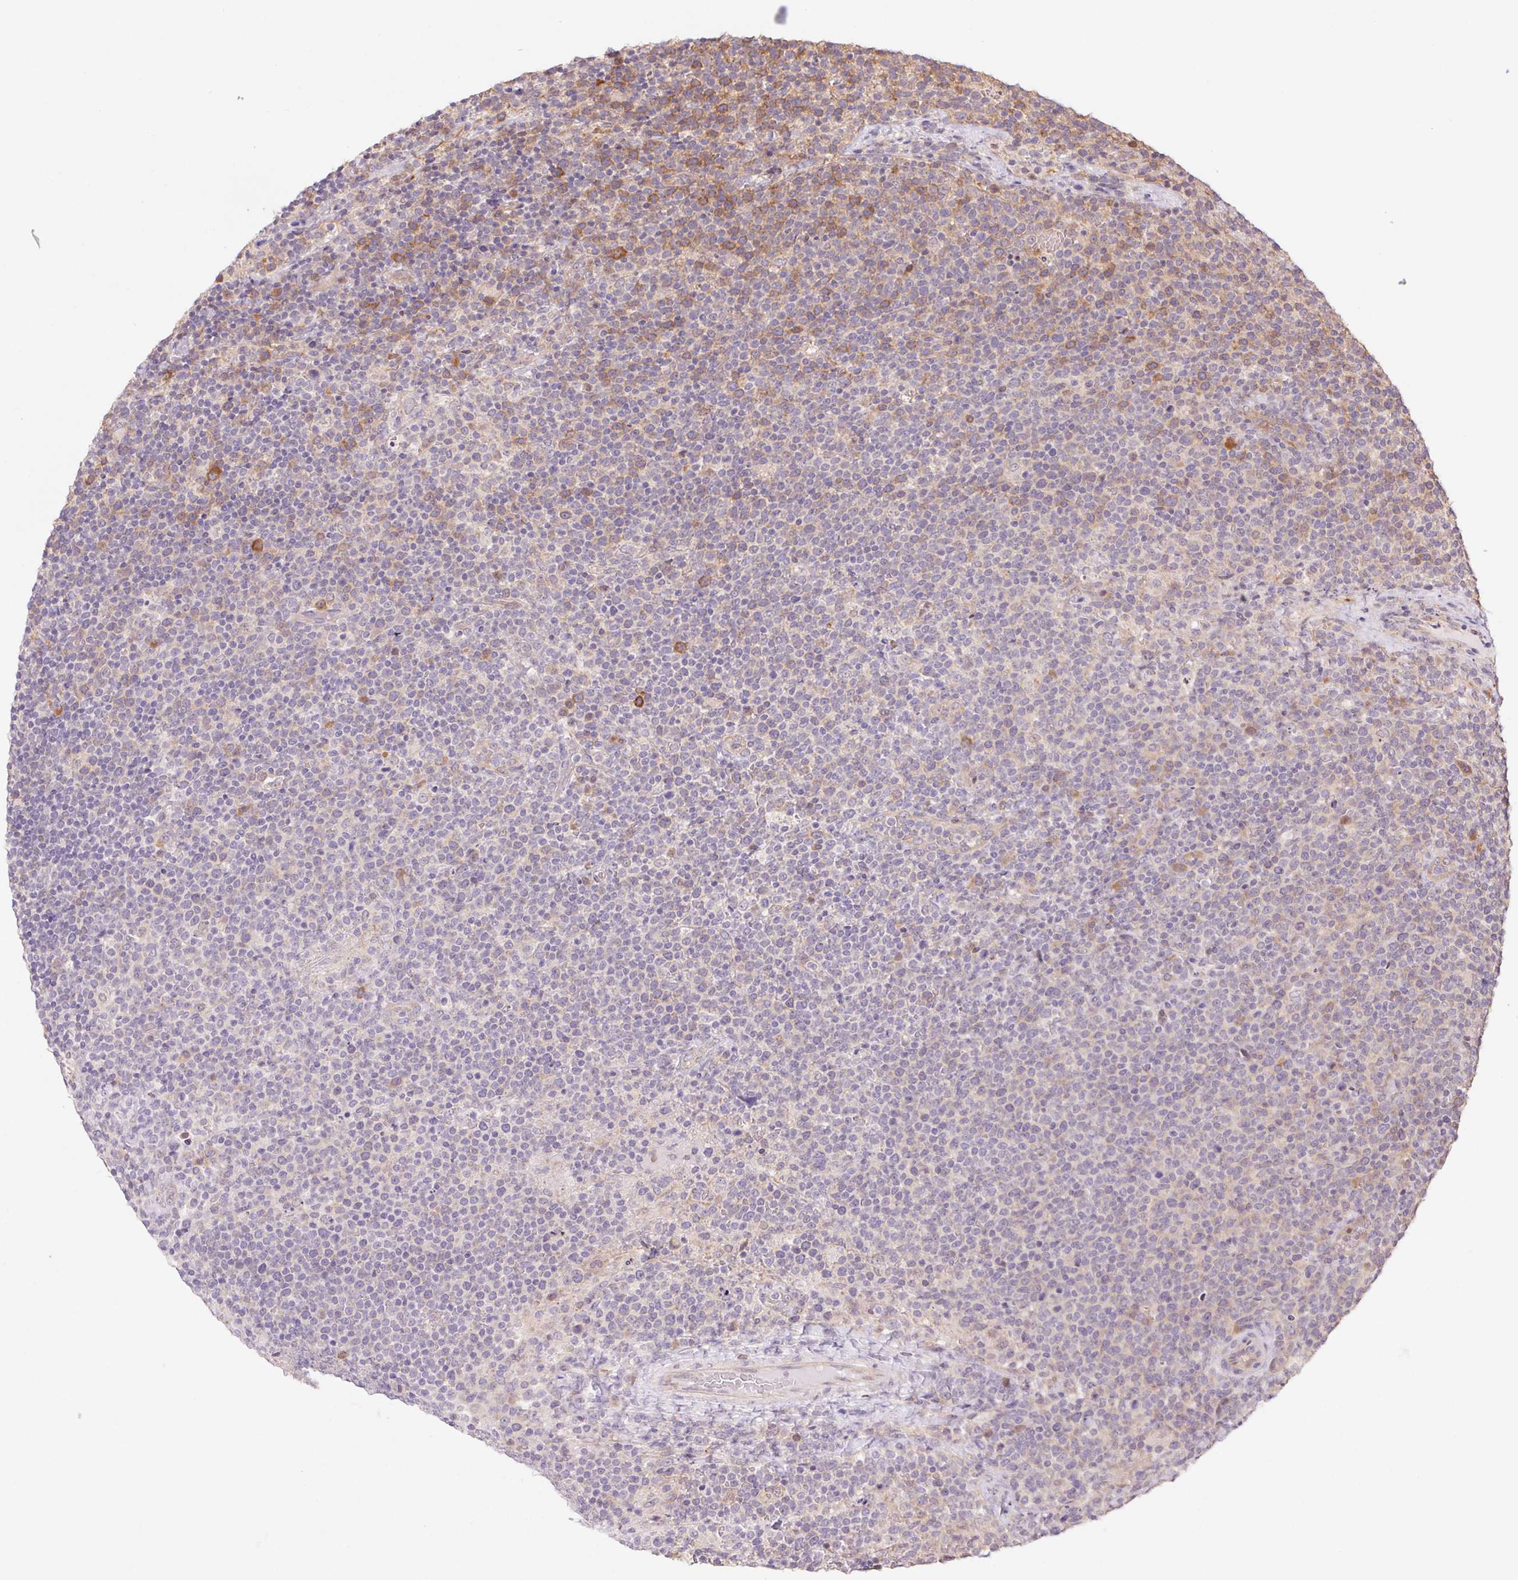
{"staining": {"intensity": "negative", "quantity": "none", "location": "none"}, "tissue": "lymphoma", "cell_type": "Tumor cells", "image_type": "cancer", "snomed": [{"axis": "morphology", "description": "Malignant lymphoma, non-Hodgkin's type, High grade"}, {"axis": "topography", "description": "Lymph node"}], "caption": "The IHC photomicrograph has no significant staining in tumor cells of lymphoma tissue.", "gene": "RRM1", "patient": {"sex": "male", "age": 61}}